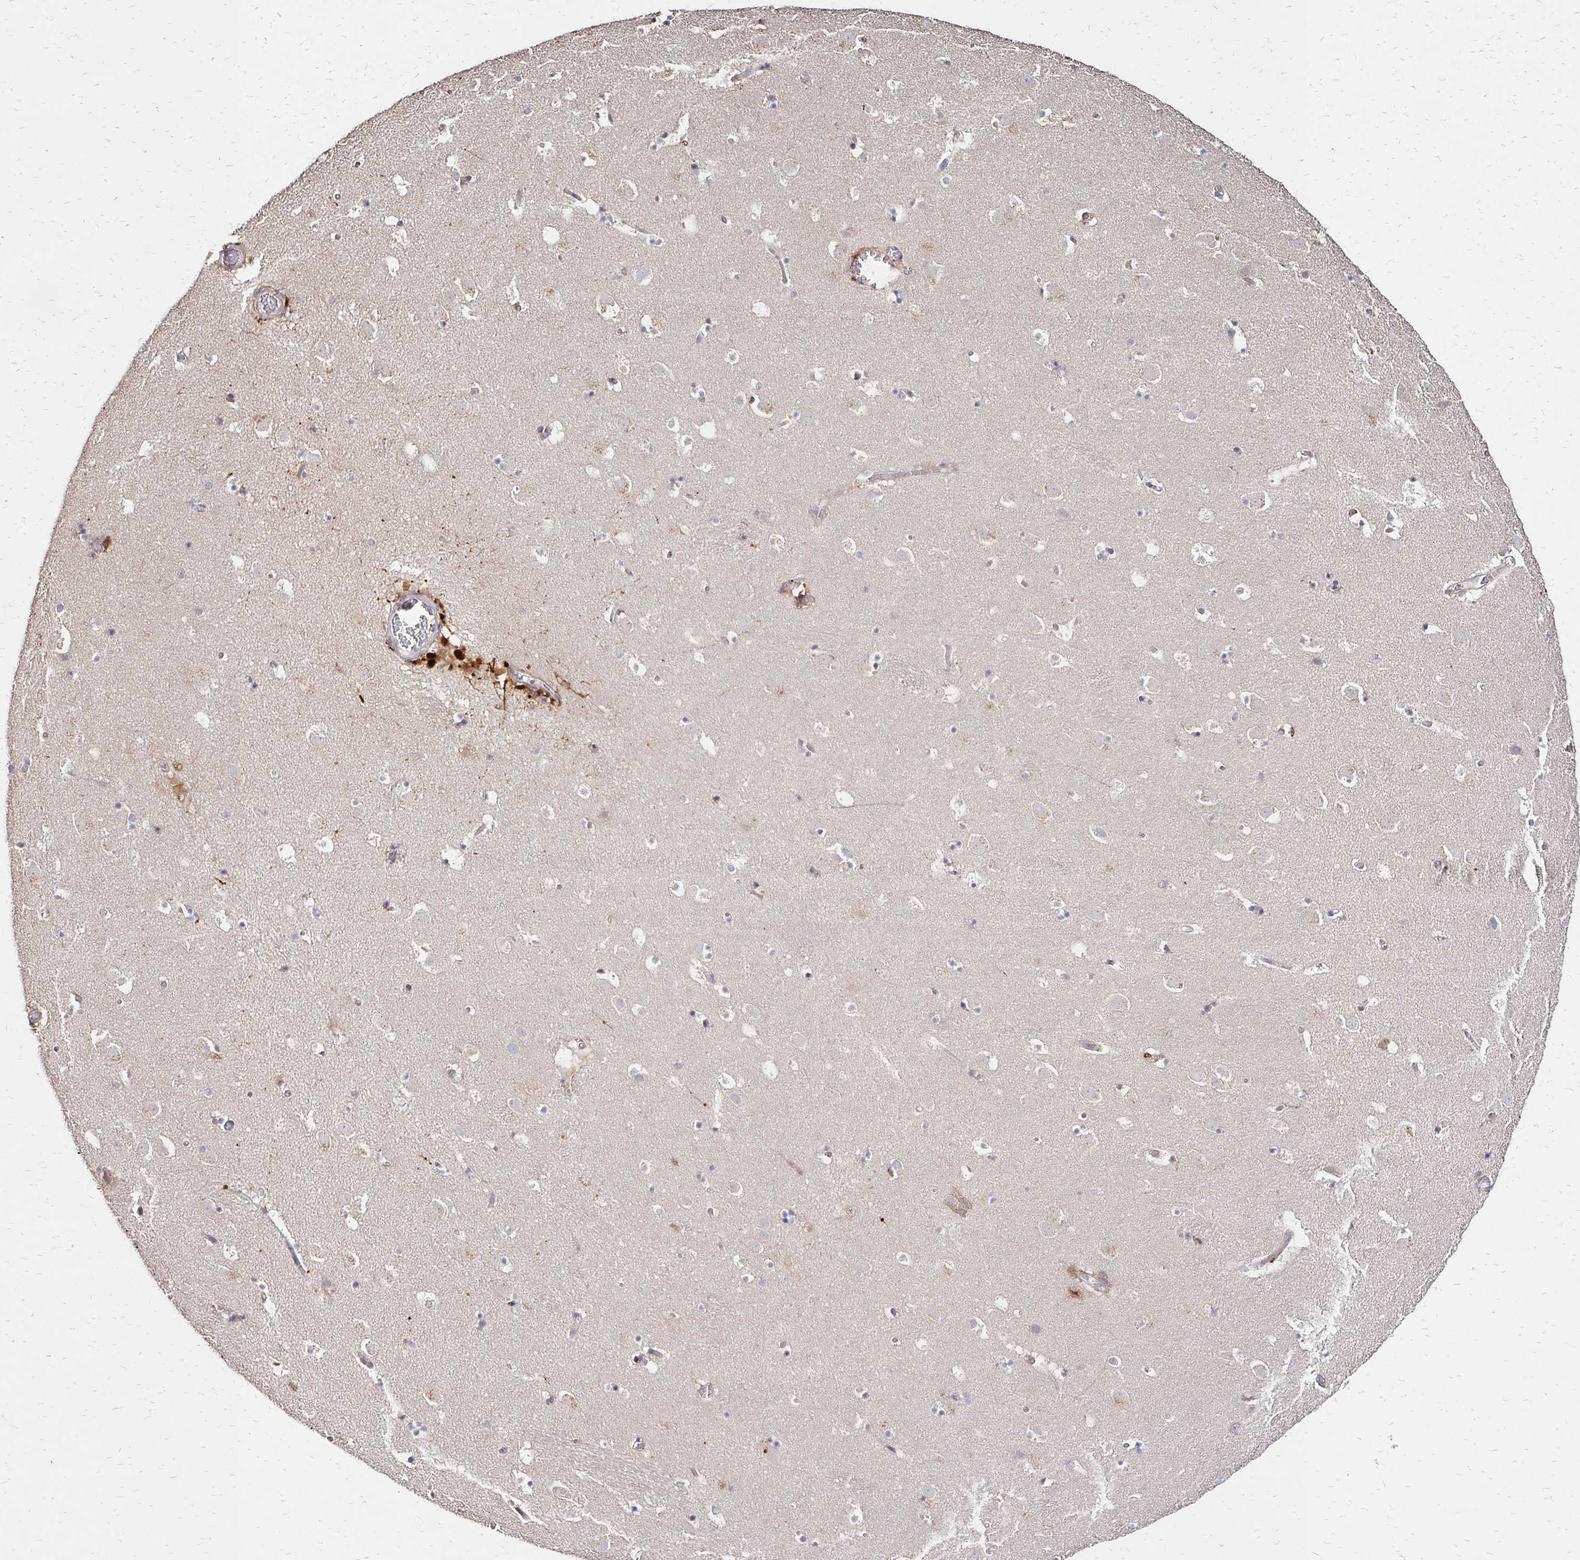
{"staining": {"intensity": "negative", "quantity": "none", "location": "none"}, "tissue": "caudate", "cell_type": "Glial cells", "image_type": "normal", "snomed": [{"axis": "morphology", "description": "Normal tissue, NOS"}, {"axis": "topography", "description": "Lateral ventricle wall"}], "caption": "Immunohistochemistry image of normal caudate stained for a protein (brown), which reveals no staining in glial cells.", "gene": "IDUA", "patient": {"sex": "male", "age": 37}}